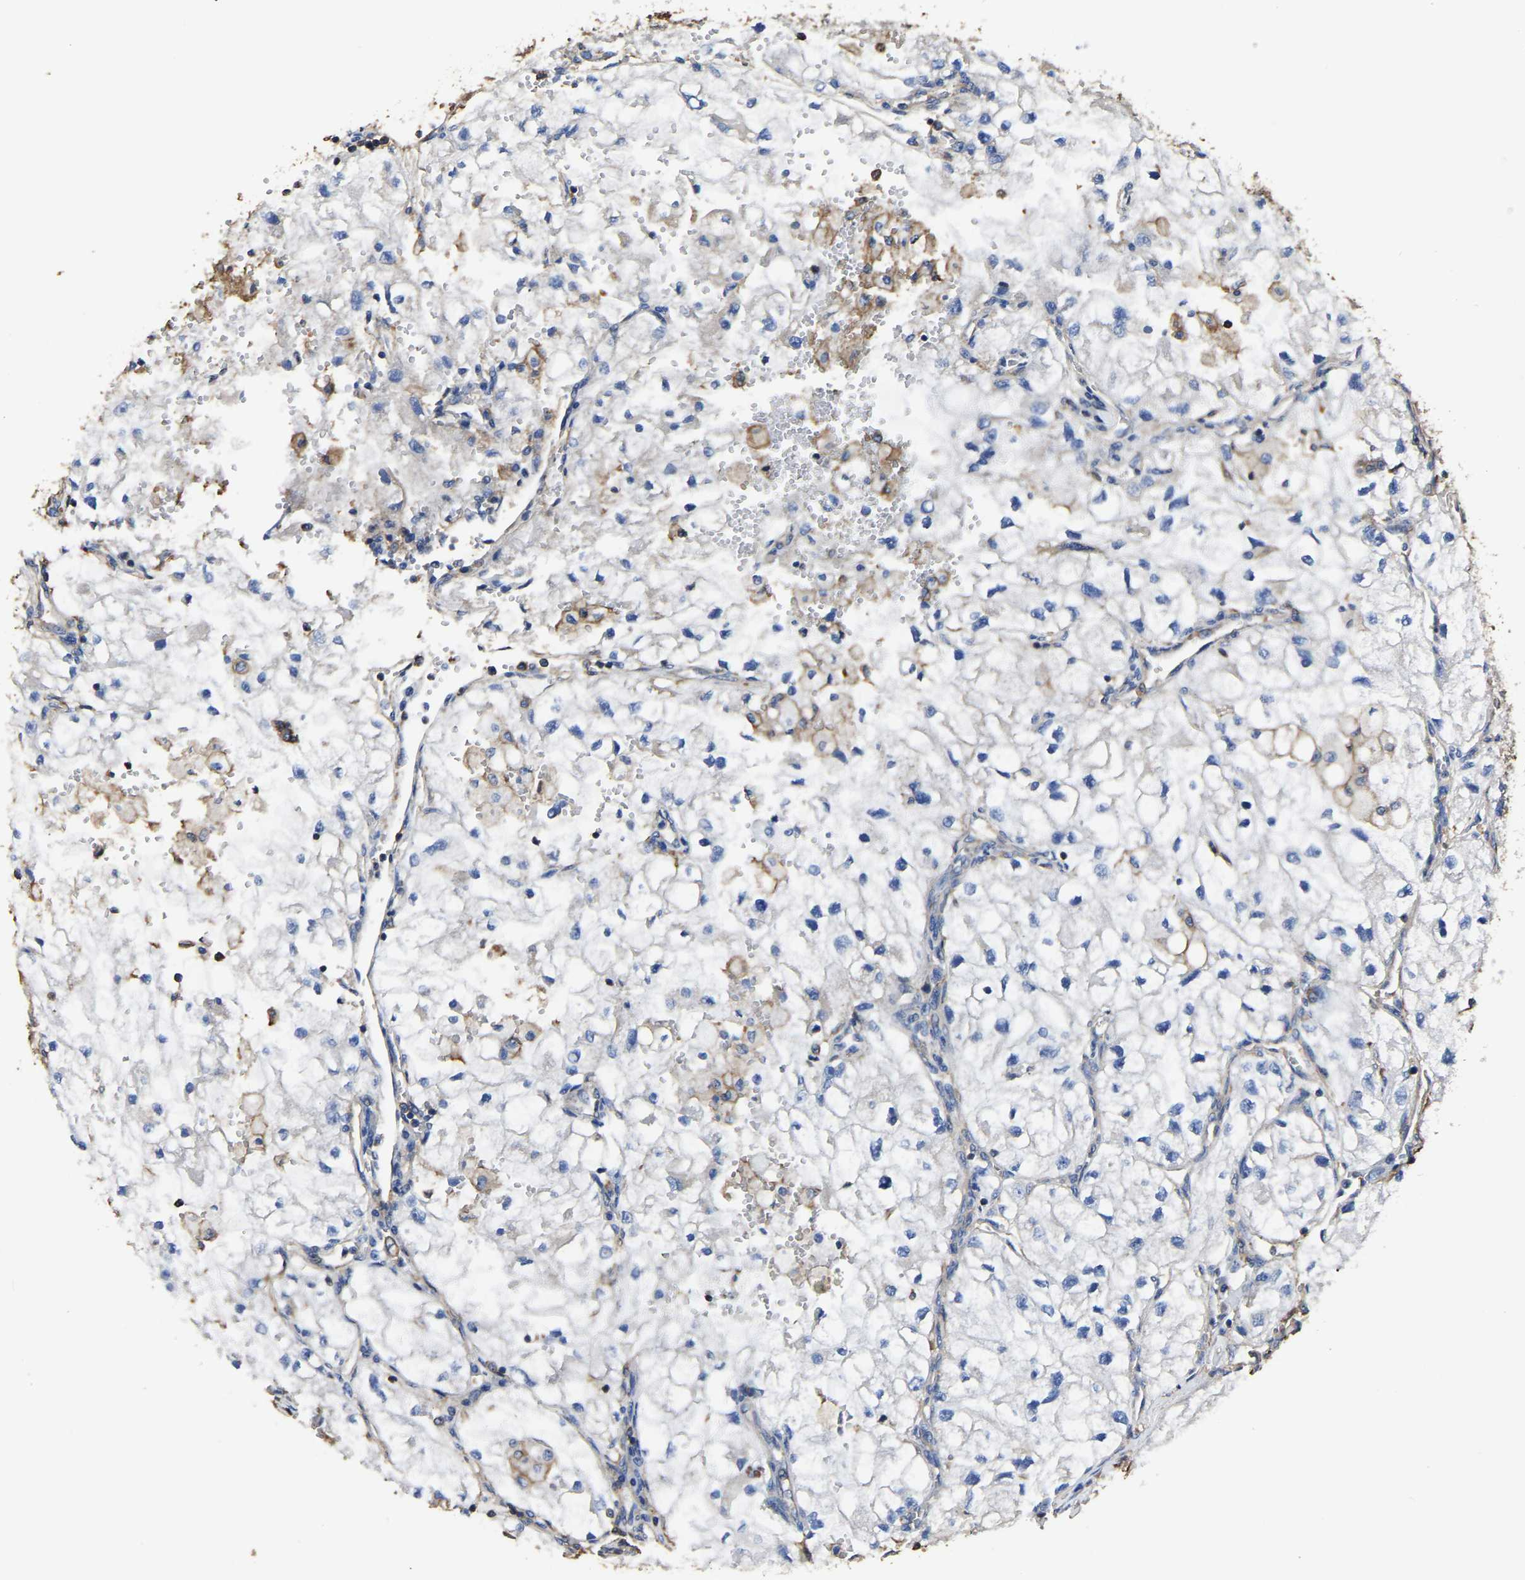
{"staining": {"intensity": "negative", "quantity": "none", "location": "none"}, "tissue": "renal cancer", "cell_type": "Tumor cells", "image_type": "cancer", "snomed": [{"axis": "morphology", "description": "Adenocarcinoma, NOS"}, {"axis": "topography", "description": "Kidney"}], "caption": "Adenocarcinoma (renal) was stained to show a protein in brown. There is no significant positivity in tumor cells.", "gene": "ARMT1", "patient": {"sex": "female", "age": 70}}